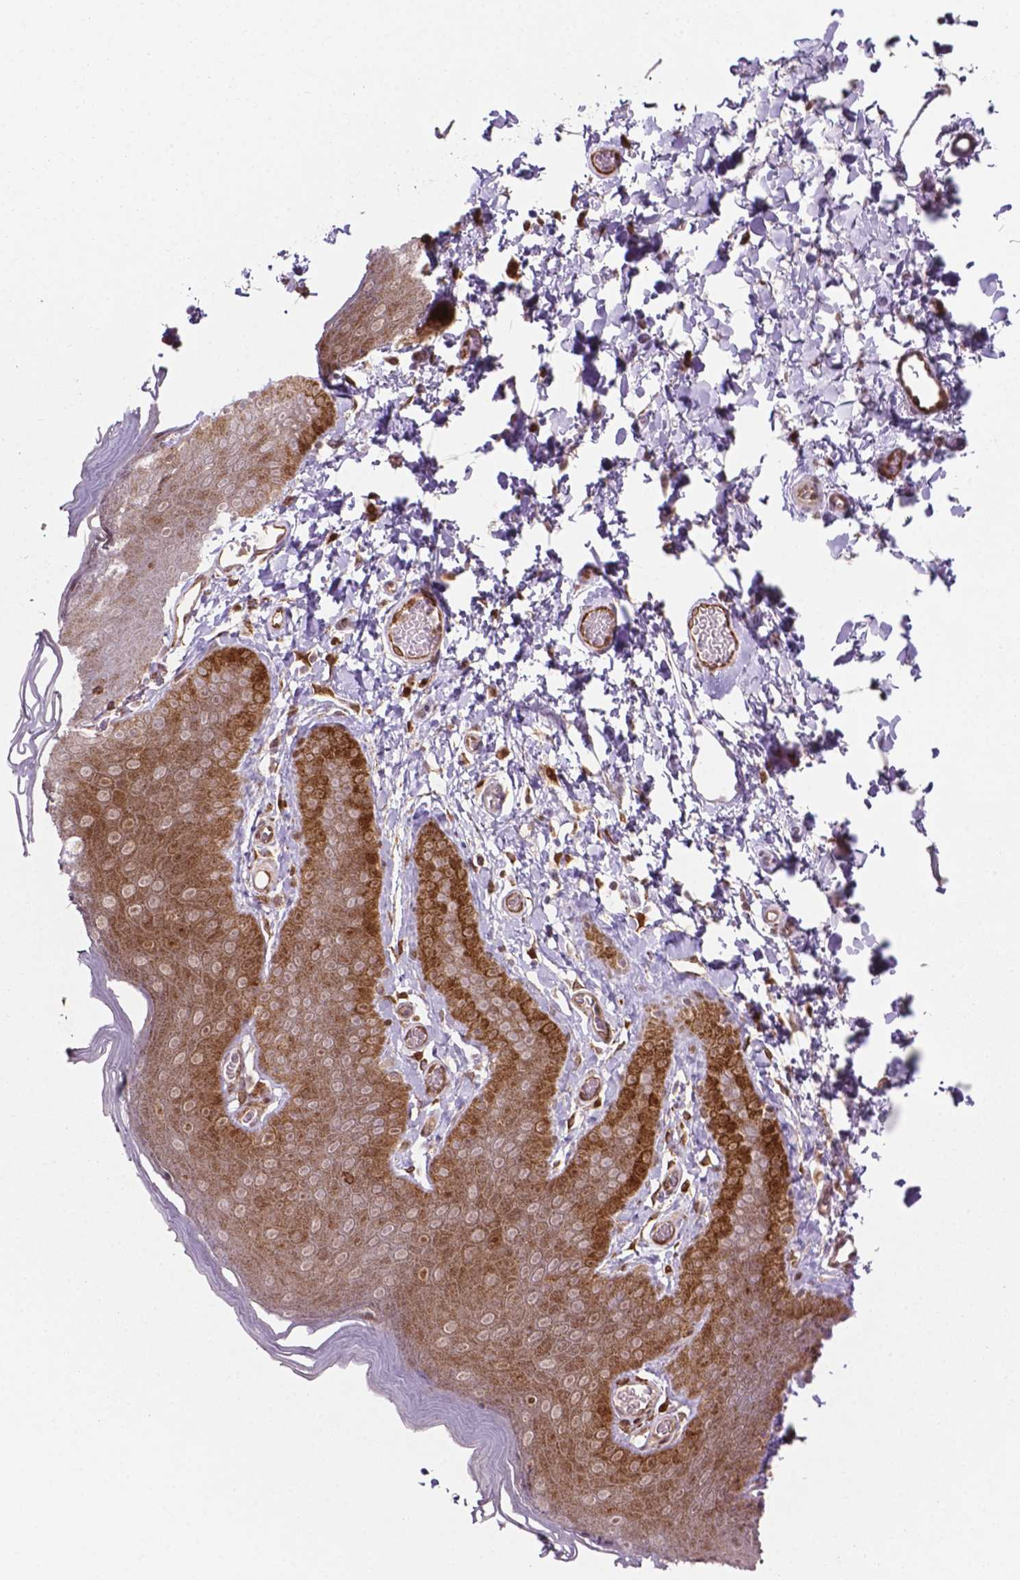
{"staining": {"intensity": "moderate", "quantity": "25%-75%", "location": "cytoplasmic/membranous,nuclear"}, "tissue": "skin", "cell_type": "Epidermal cells", "image_type": "normal", "snomed": [{"axis": "morphology", "description": "Normal tissue, NOS"}, {"axis": "topography", "description": "Anal"}], "caption": "Immunohistochemical staining of unremarkable skin displays moderate cytoplasmic/membranous,nuclear protein expression in about 25%-75% of epidermal cells. (Brightfield microscopy of DAB IHC at high magnification).", "gene": "LDHA", "patient": {"sex": "male", "age": 53}}